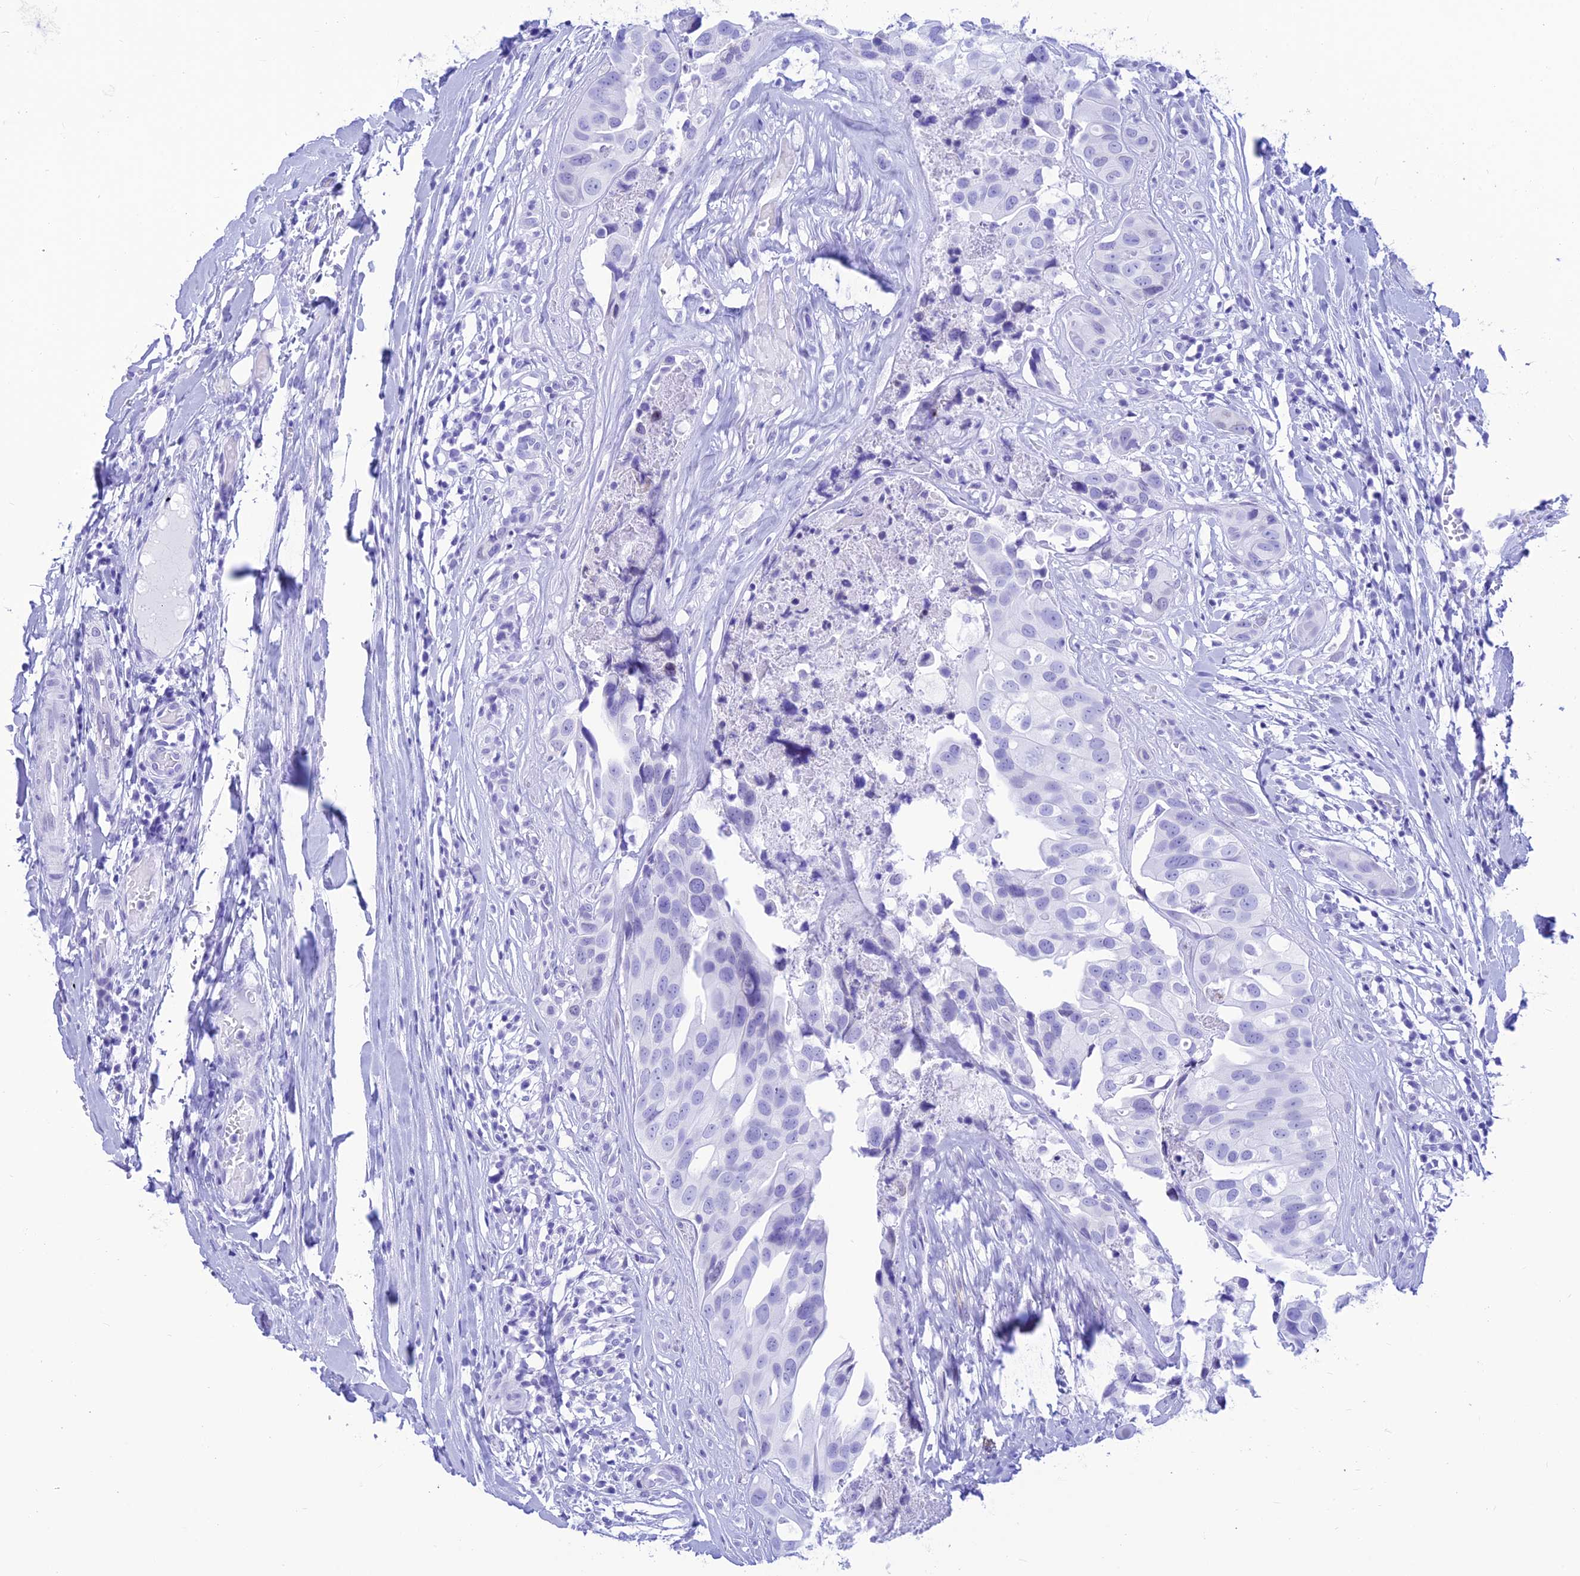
{"staining": {"intensity": "negative", "quantity": "none", "location": "none"}, "tissue": "head and neck cancer", "cell_type": "Tumor cells", "image_type": "cancer", "snomed": [{"axis": "morphology", "description": "Adenocarcinoma, NOS"}, {"axis": "morphology", "description": "Adenocarcinoma, metastatic, NOS"}, {"axis": "topography", "description": "Head-Neck"}], "caption": "Head and neck metastatic adenocarcinoma was stained to show a protein in brown. There is no significant expression in tumor cells.", "gene": "PRNP", "patient": {"sex": "male", "age": 75}}